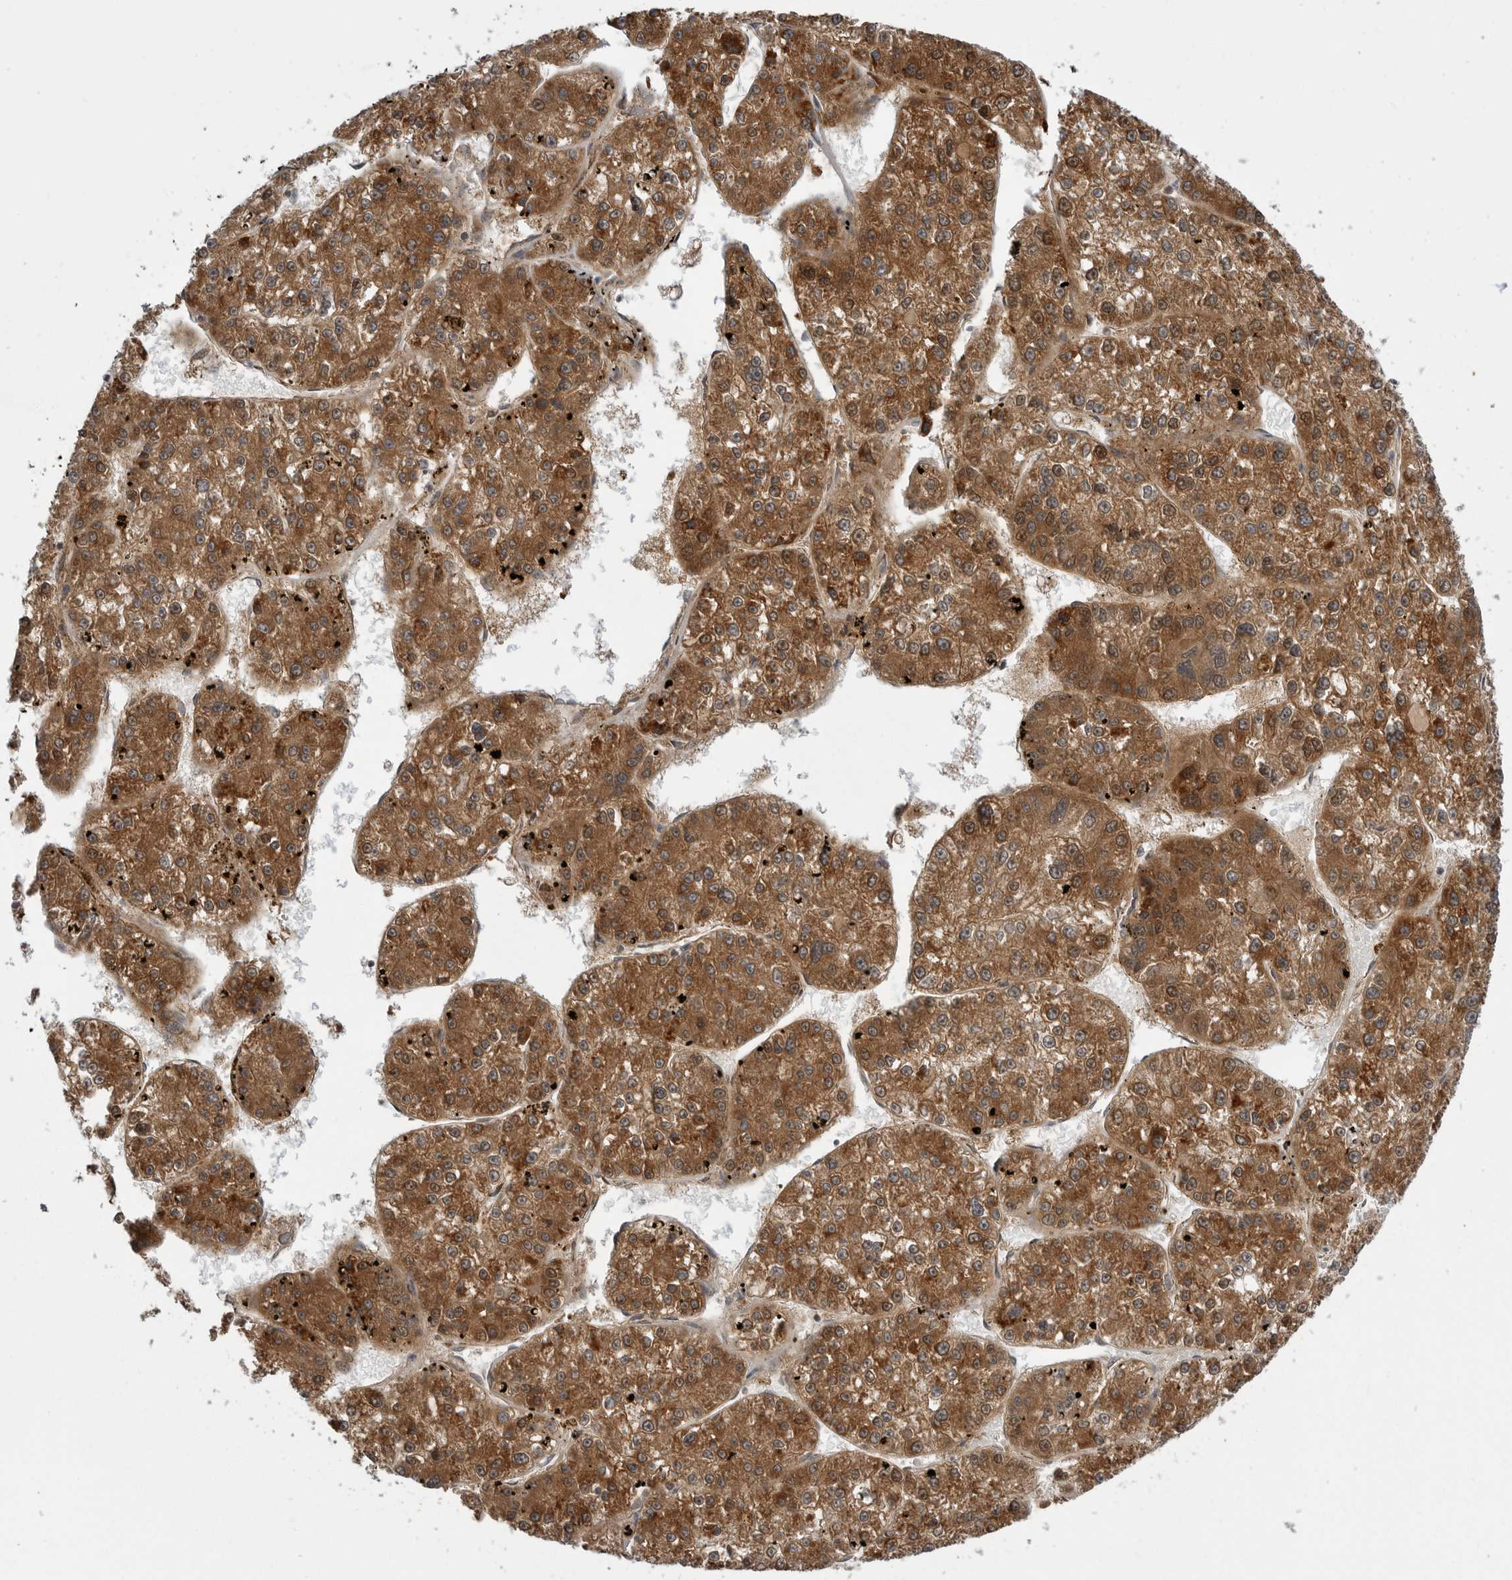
{"staining": {"intensity": "strong", "quantity": ">75%", "location": "cytoplasmic/membranous"}, "tissue": "liver cancer", "cell_type": "Tumor cells", "image_type": "cancer", "snomed": [{"axis": "morphology", "description": "Carcinoma, Hepatocellular, NOS"}, {"axis": "topography", "description": "Liver"}], "caption": "Liver hepatocellular carcinoma stained for a protein (brown) displays strong cytoplasmic/membranous positive positivity in approximately >75% of tumor cells.", "gene": "FH", "patient": {"sex": "female", "age": 73}}